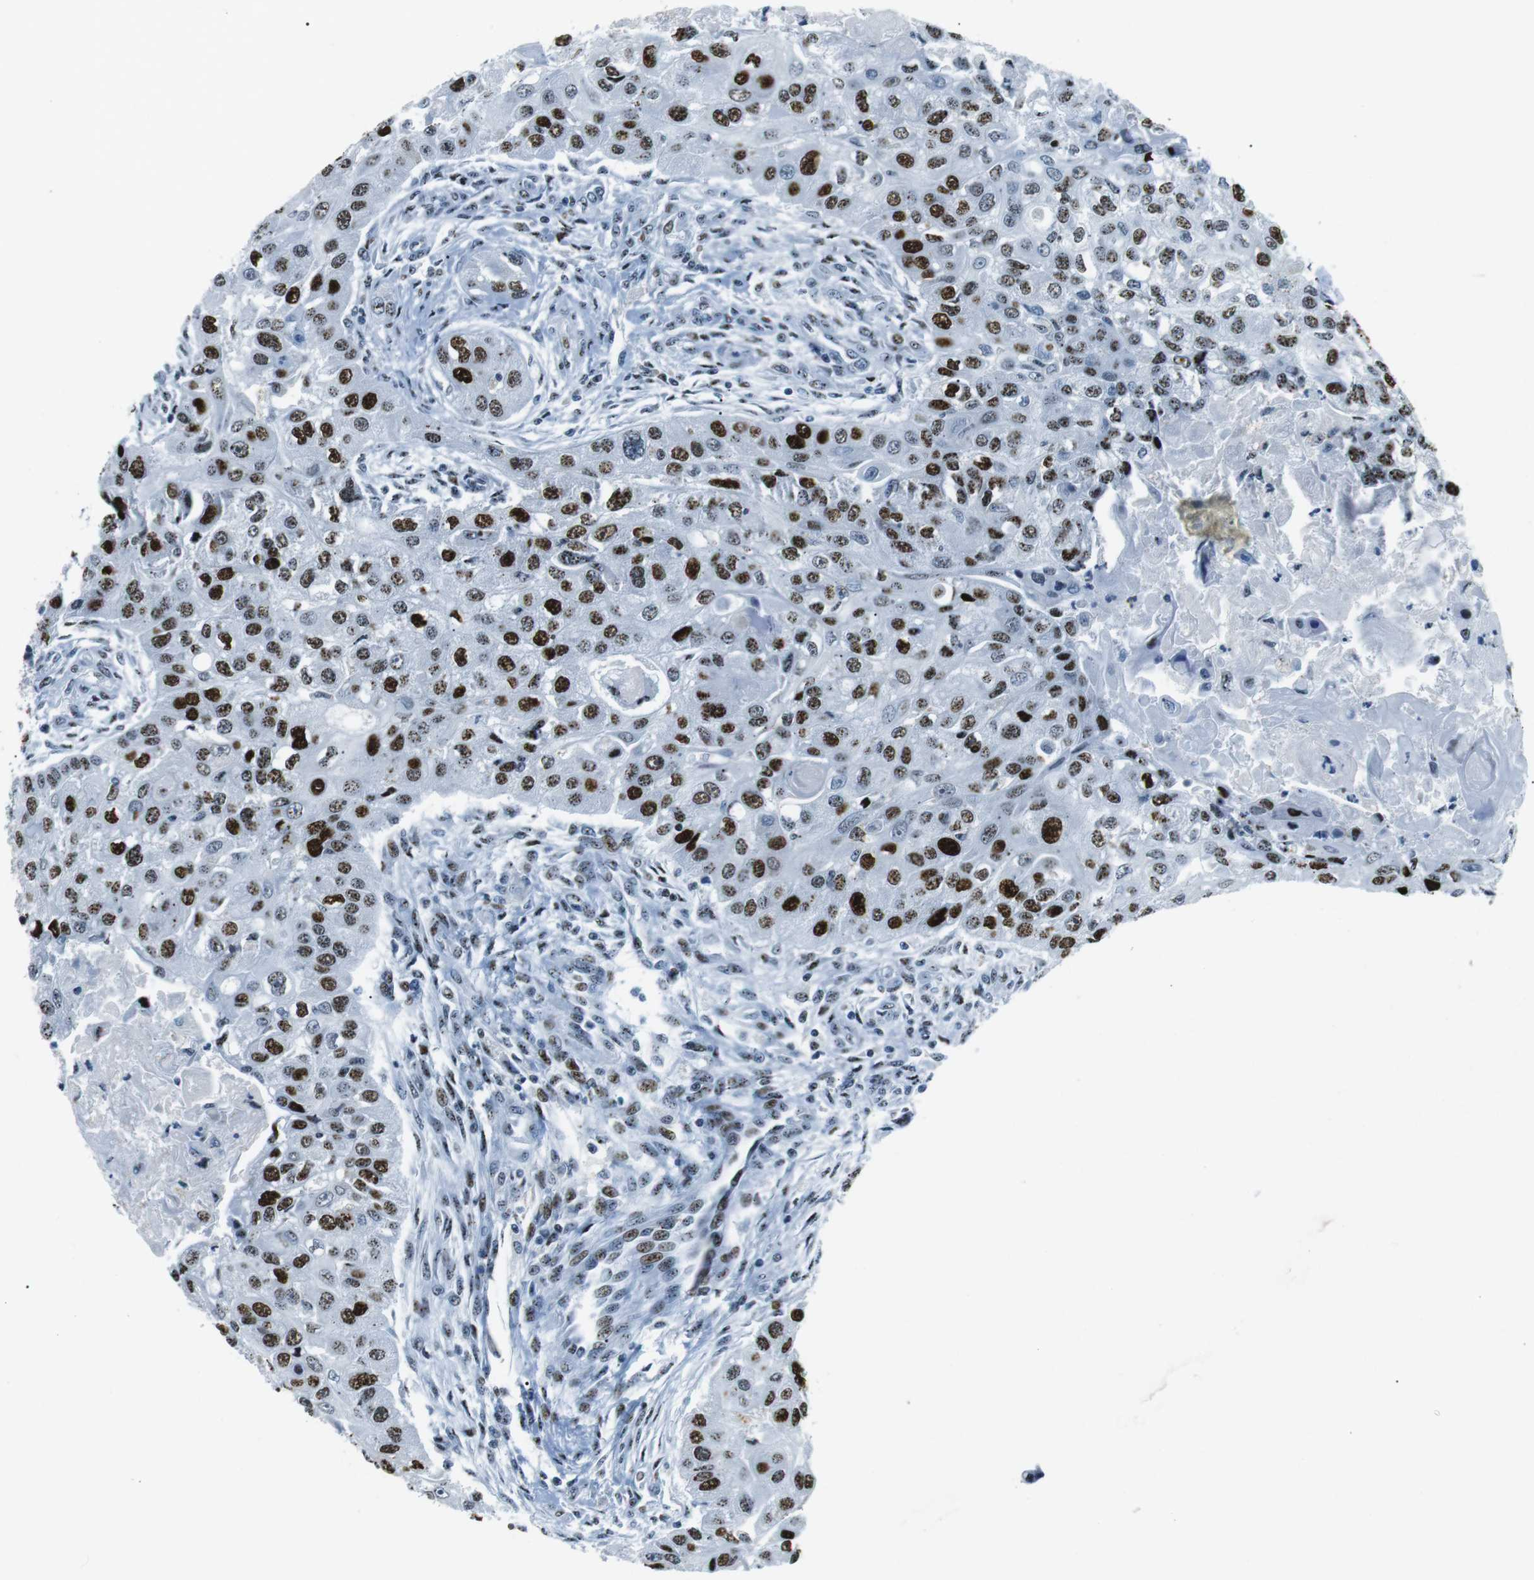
{"staining": {"intensity": "strong", "quantity": ">75%", "location": "nuclear"}, "tissue": "head and neck cancer", "cell_type": "Tumor cells", "image_type": "cancer", "snomed": [{"axis": "morphology", "description": "Normal tissue, NOS"}, {"axis": "morphology", "description": "Squamous cell carcinoma, NOS"}, {"axis": "topography", "description": "Skeletal muscle"}, {"axis": "topography", "description": "Head-Neck"}], "caption": "Protein expression analysis of human squamous cell carcinoma (head and neck) reveals strong nuclear expression in about >75% of tumor cells.", "gene": "PML", "patient": {"sex": "male", "age": 51}}